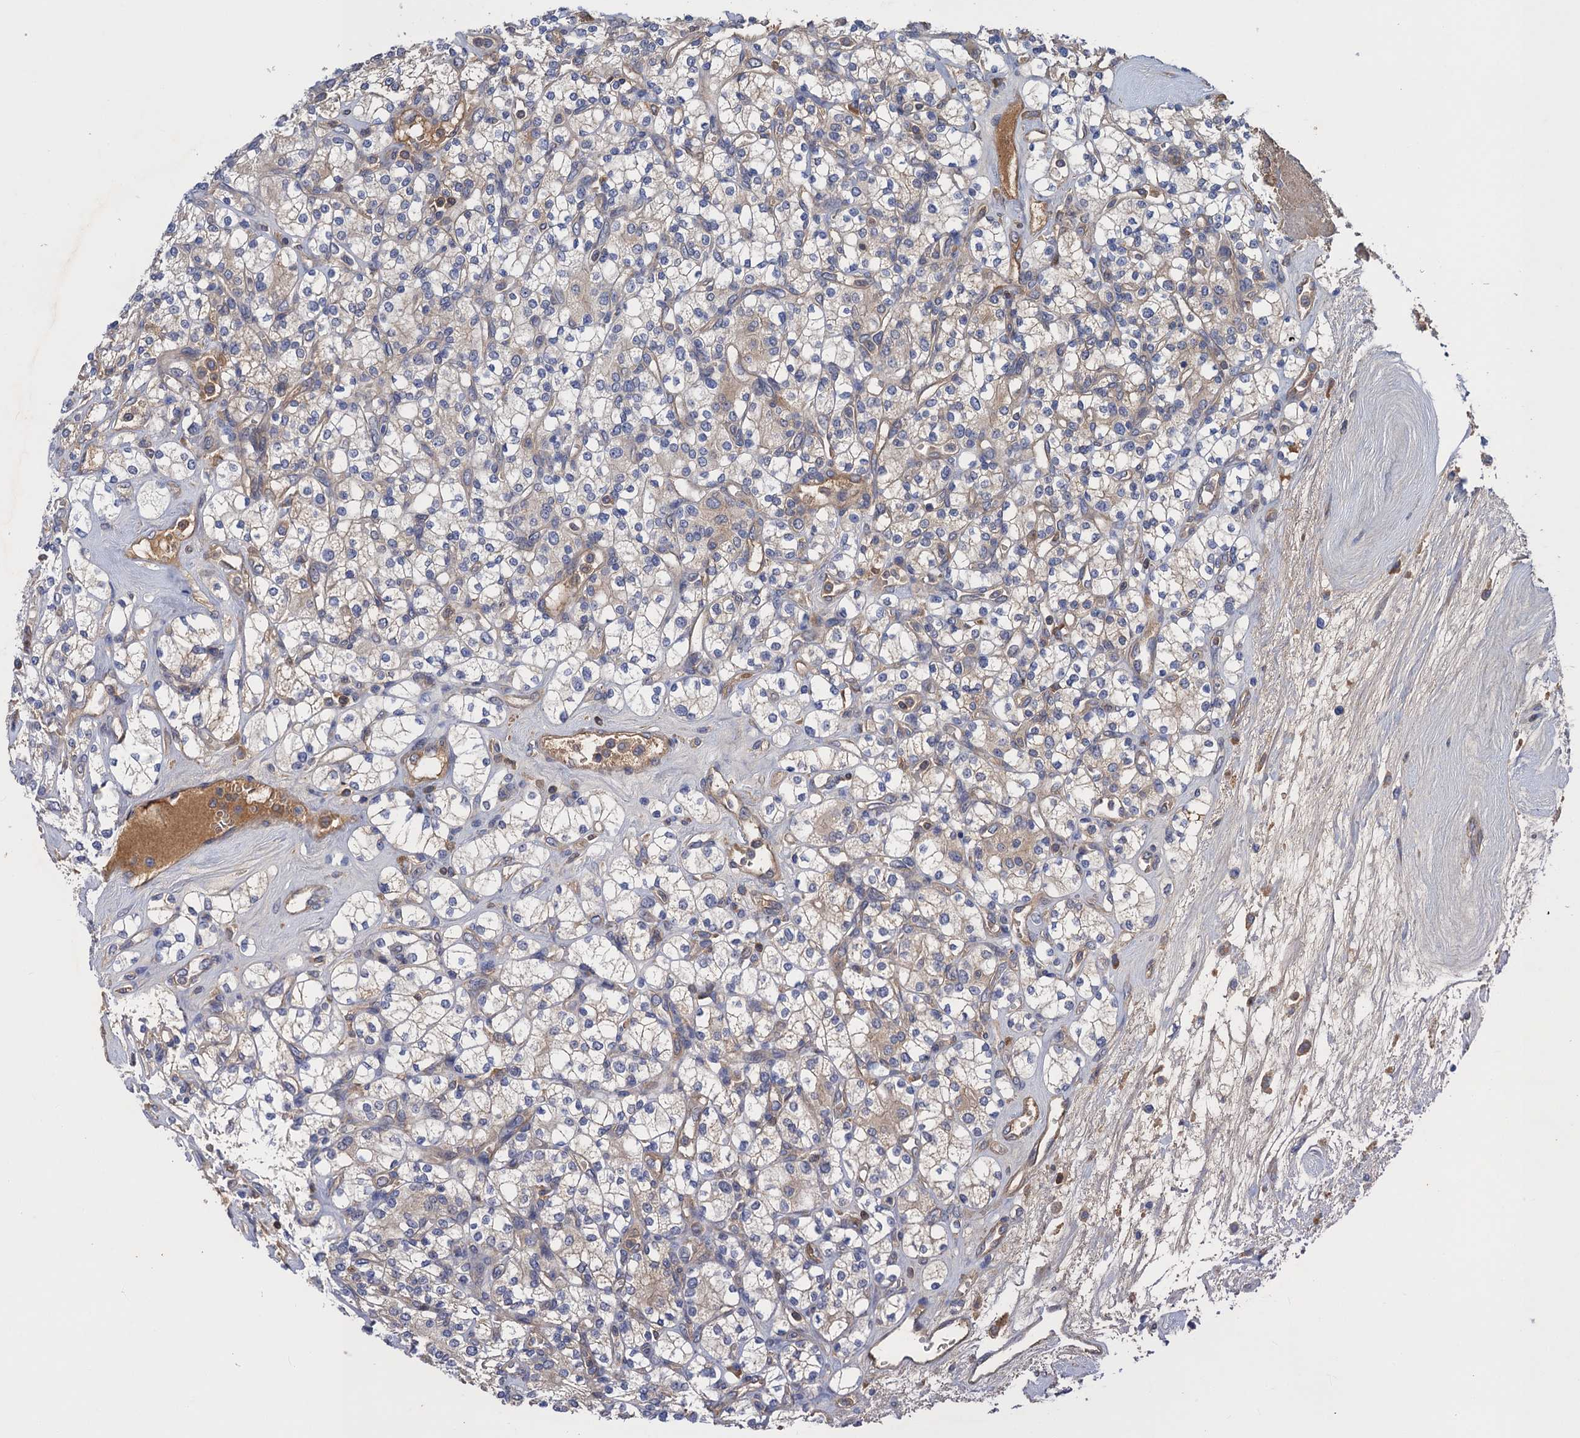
{"staining": {"intensity": "weak", "quantity": "<25%", "location": "cytoplasmic/membranous"}, "tissue": "renal cancer", "cell_type": "Tumor cells", "image_type": "cancer", "snomed": [{"axis": "morphology", "description": "Adenocarcinoma, NOS"}, {"axis": "topography", "description": "Kidney"}], "caption": "This photomicrograph is of adenocarcinoma (renal) stained with IHC to label a protein in brown with the nuclei are counter-stained blue. There is no expression in tumor cells.", "gene": "DGKA", "patient": {"sex": "male", "age": 77}}